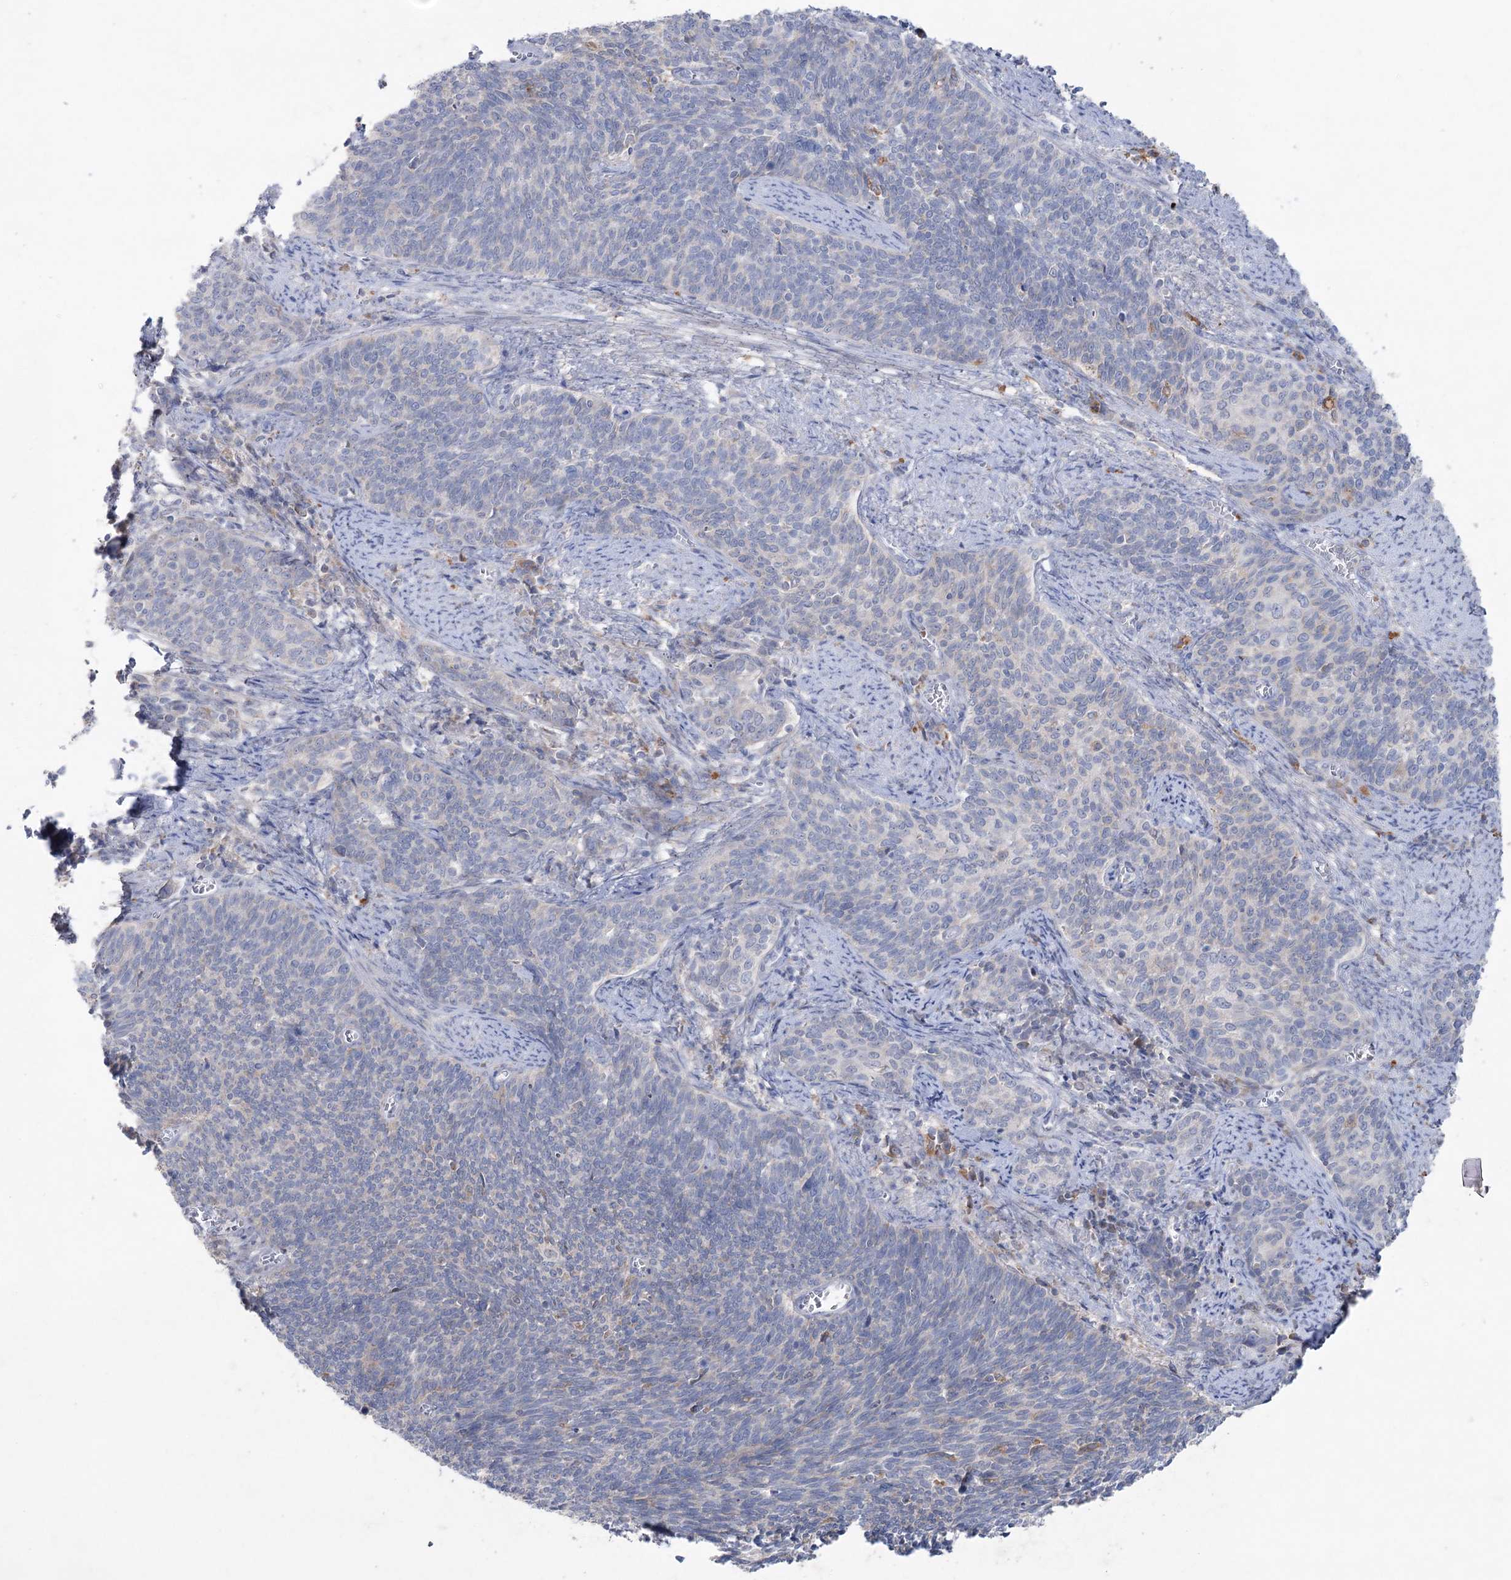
{"staining": {"intensity": "negative", "quantity": "none", "location": "none"}, "tissue": "cervical cancer", "cell_type": "Tumor cells", "image_type": "cancer", "snomed": [{"axis": "morphology", "description": "Squamous cell carcinoma, NOS"}, {"axis": "topography", "description": "Cervix"}], "caption": "Tumor cells show no significant protein expression in cervical cancer (squamous cell carcinoma).", "gene": "MTCH2", "patient": {"sex": "female", "age": 39}}